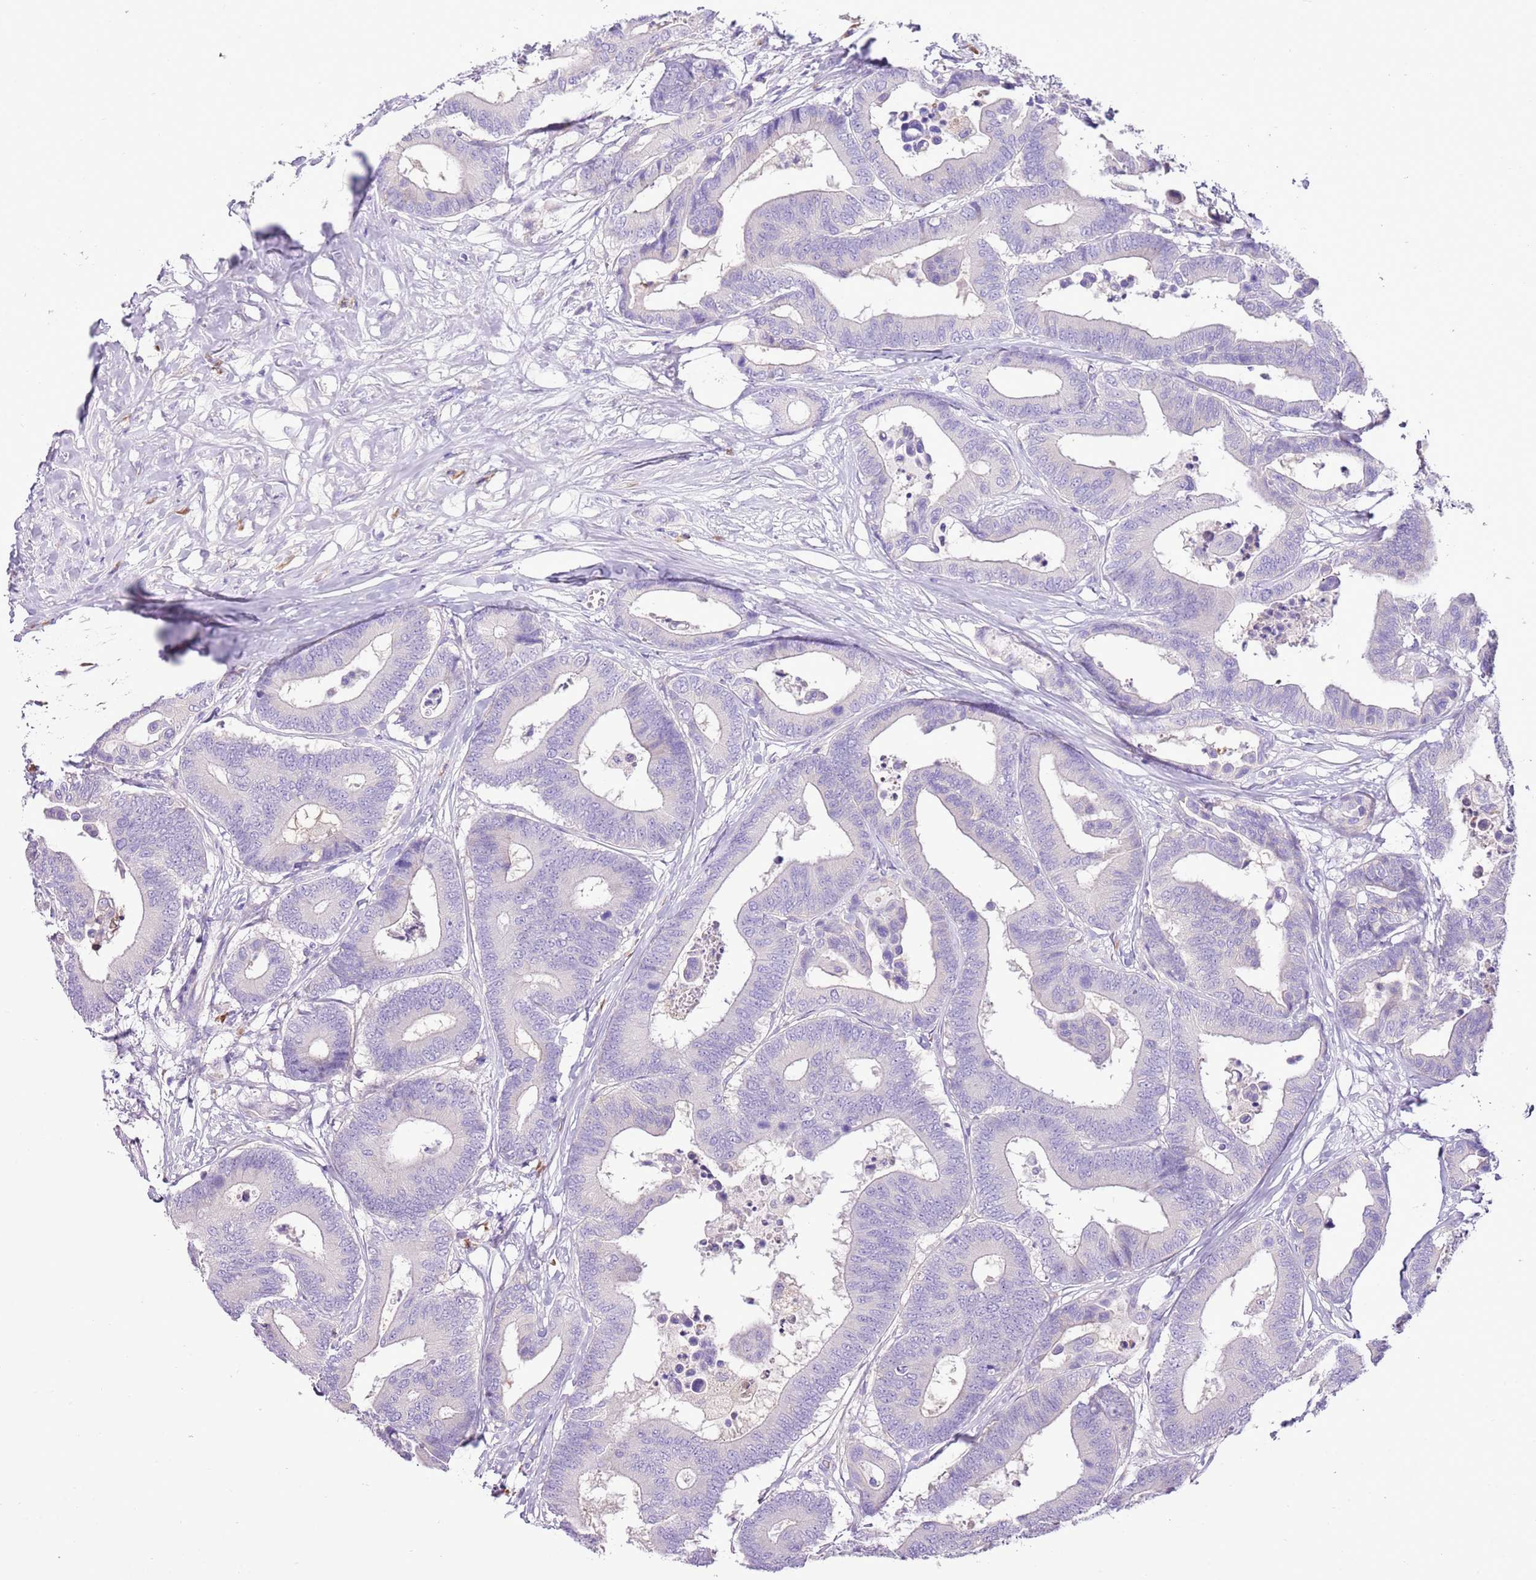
{"staining": {"intensity": "negative", "quantity": "none", "location": "none"}, "tissue": "colorectal cancer", "cell_type": "Tumor cells", "image_type": "cancer", "snomed": [{"axis": "morphology", "description": "Normal tissue, NOS"}, {"axis": "morphology", "description": "Adenocarcinoma, NOS"}, {"axis": "topography", "description": "Colon"}], "caption": "The micrograph shows no significant staining in tumor cells of adenocarcinoma (colorectal).", "gene": "AAR2", "patient": {"sex": "male", "age": 82}}